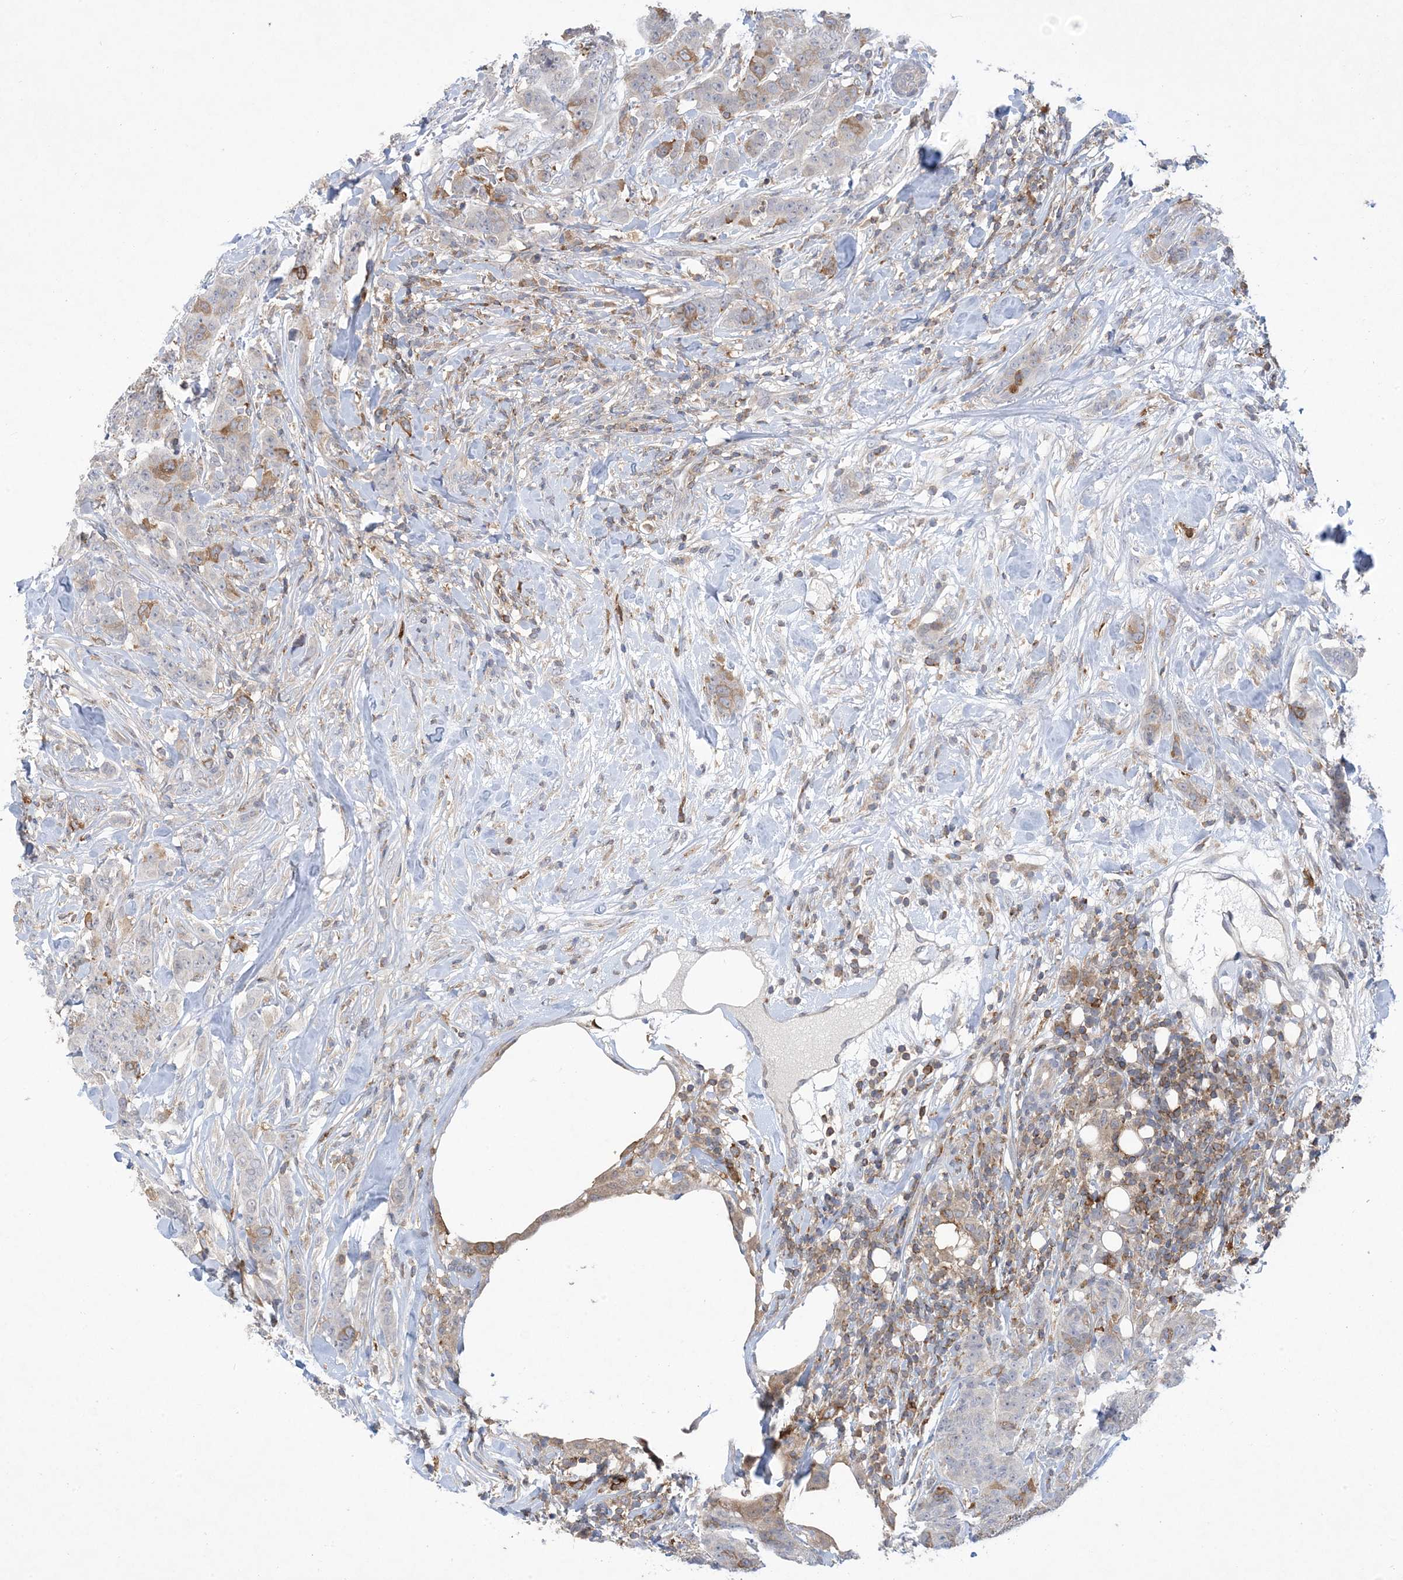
{"staining": {"intensity": "moderate", "quantity": "<25%", "location": "cytoplasmic/membranous"}, "tissue": "breast cancer", "cell_type": "Tumor cells", "image_type": "cancer", "snomed": [{"axis": "morphology", "description": "Duct carcinoma"}, {"axis": "topography", "description": "Breast"}], "caption": "IHC (DAB) staining of human breast cancer displays moderate cytoplasmic/membranous protein positivity in about <25% of tumor cells.", "gene": "AOC1", "patient": {"sex": "female", "age": 40}}